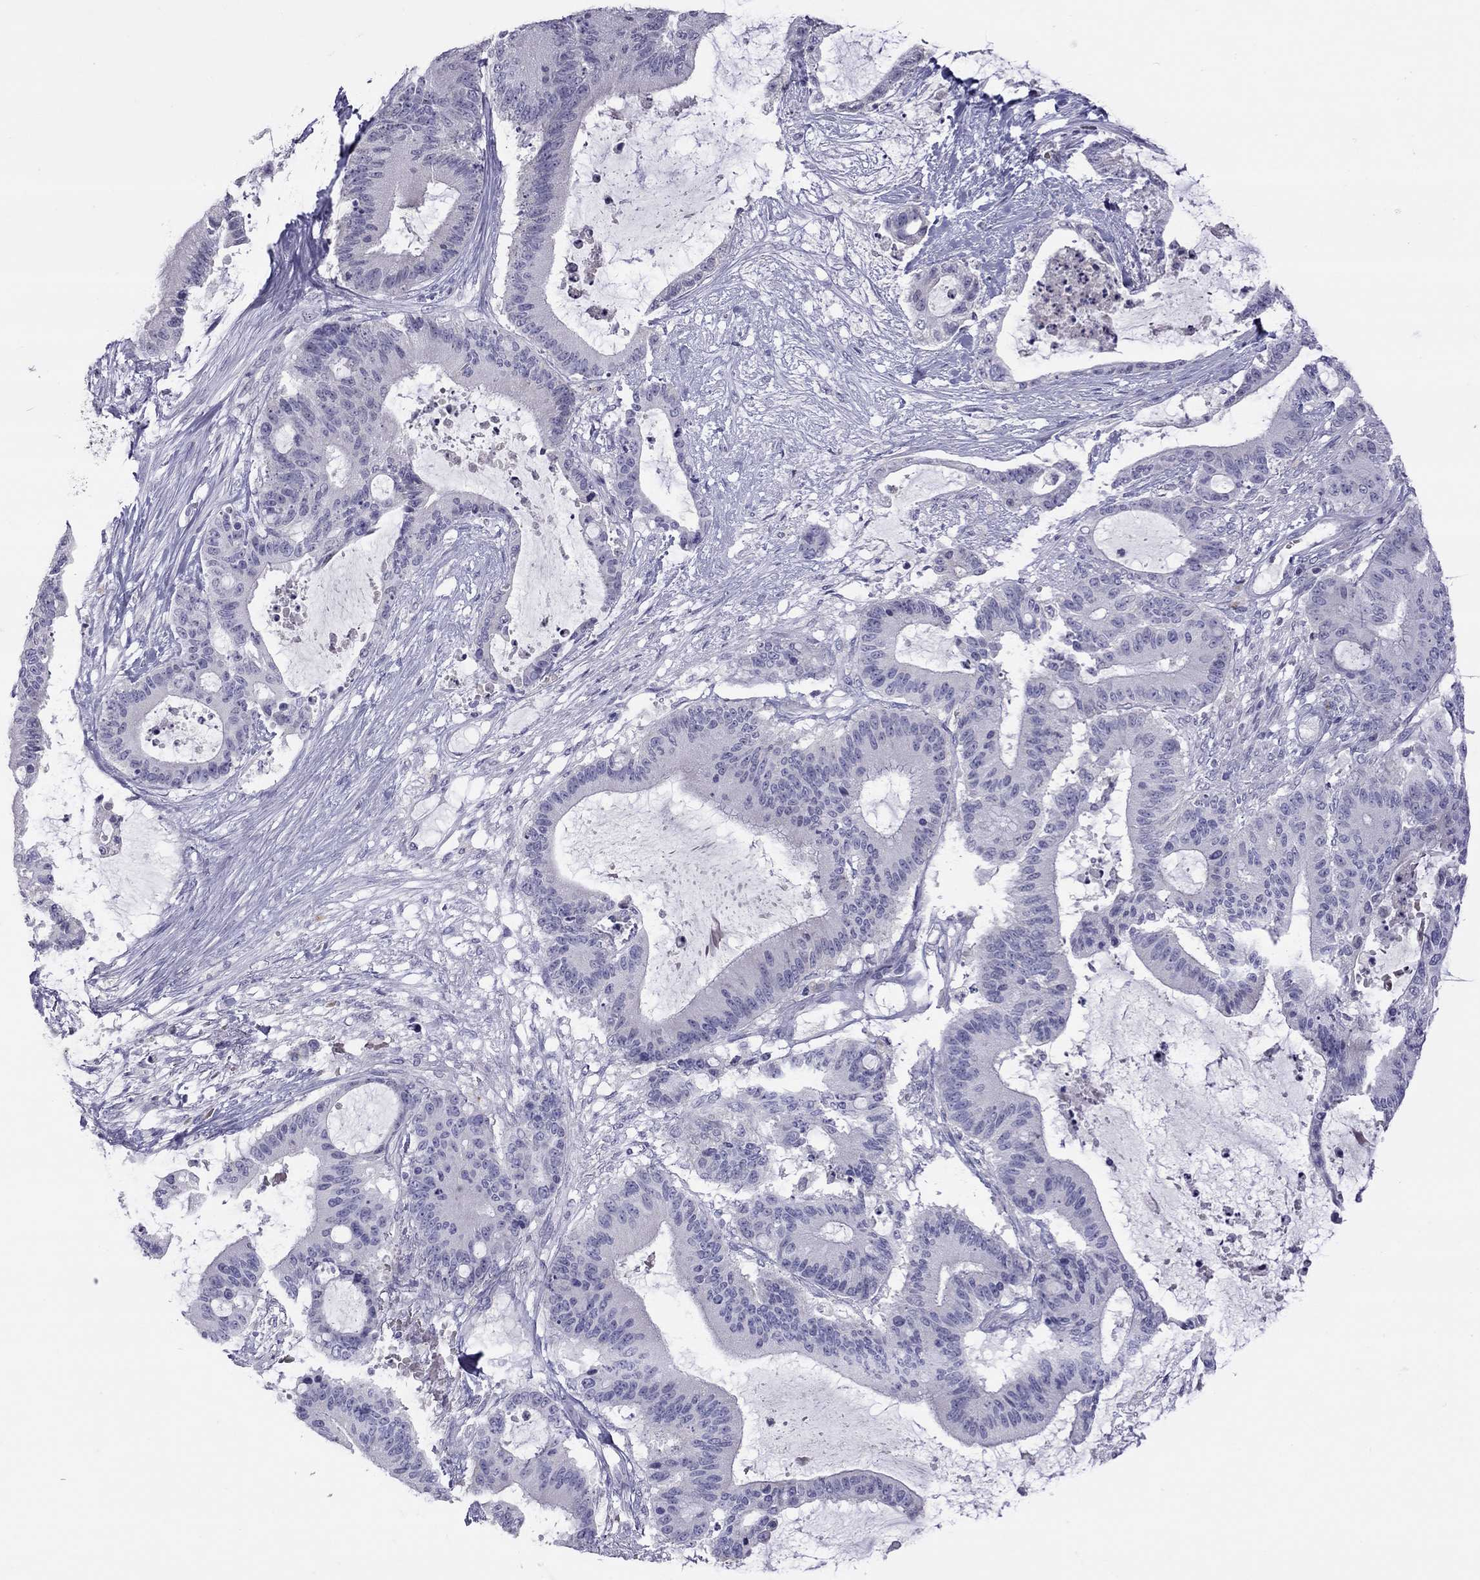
{"staining": {"intensity": "negative", "quantity": "none", "location": "none"}, "tissue": "liver cancer", "cell_type": "Tumor cells", "image_type": "cancer", "snomed": [{"axis": "morphology", "description": "Normal tissue, NOS"}, {"axis": "morphology", "description": "Cholangiocarcinoma"}, {"axis": "topography", "description": "Liver"}, {"axis": "topography", "description": "Peripheral nerve tissue"}], "caption": "This is a histopathology image of IHC staining of liver cancer, which shows no positivity in tumor cells. Nuclei are stained in blue.", "gene": "MUC16", "patient": {"sex": "female", "age": 73}}